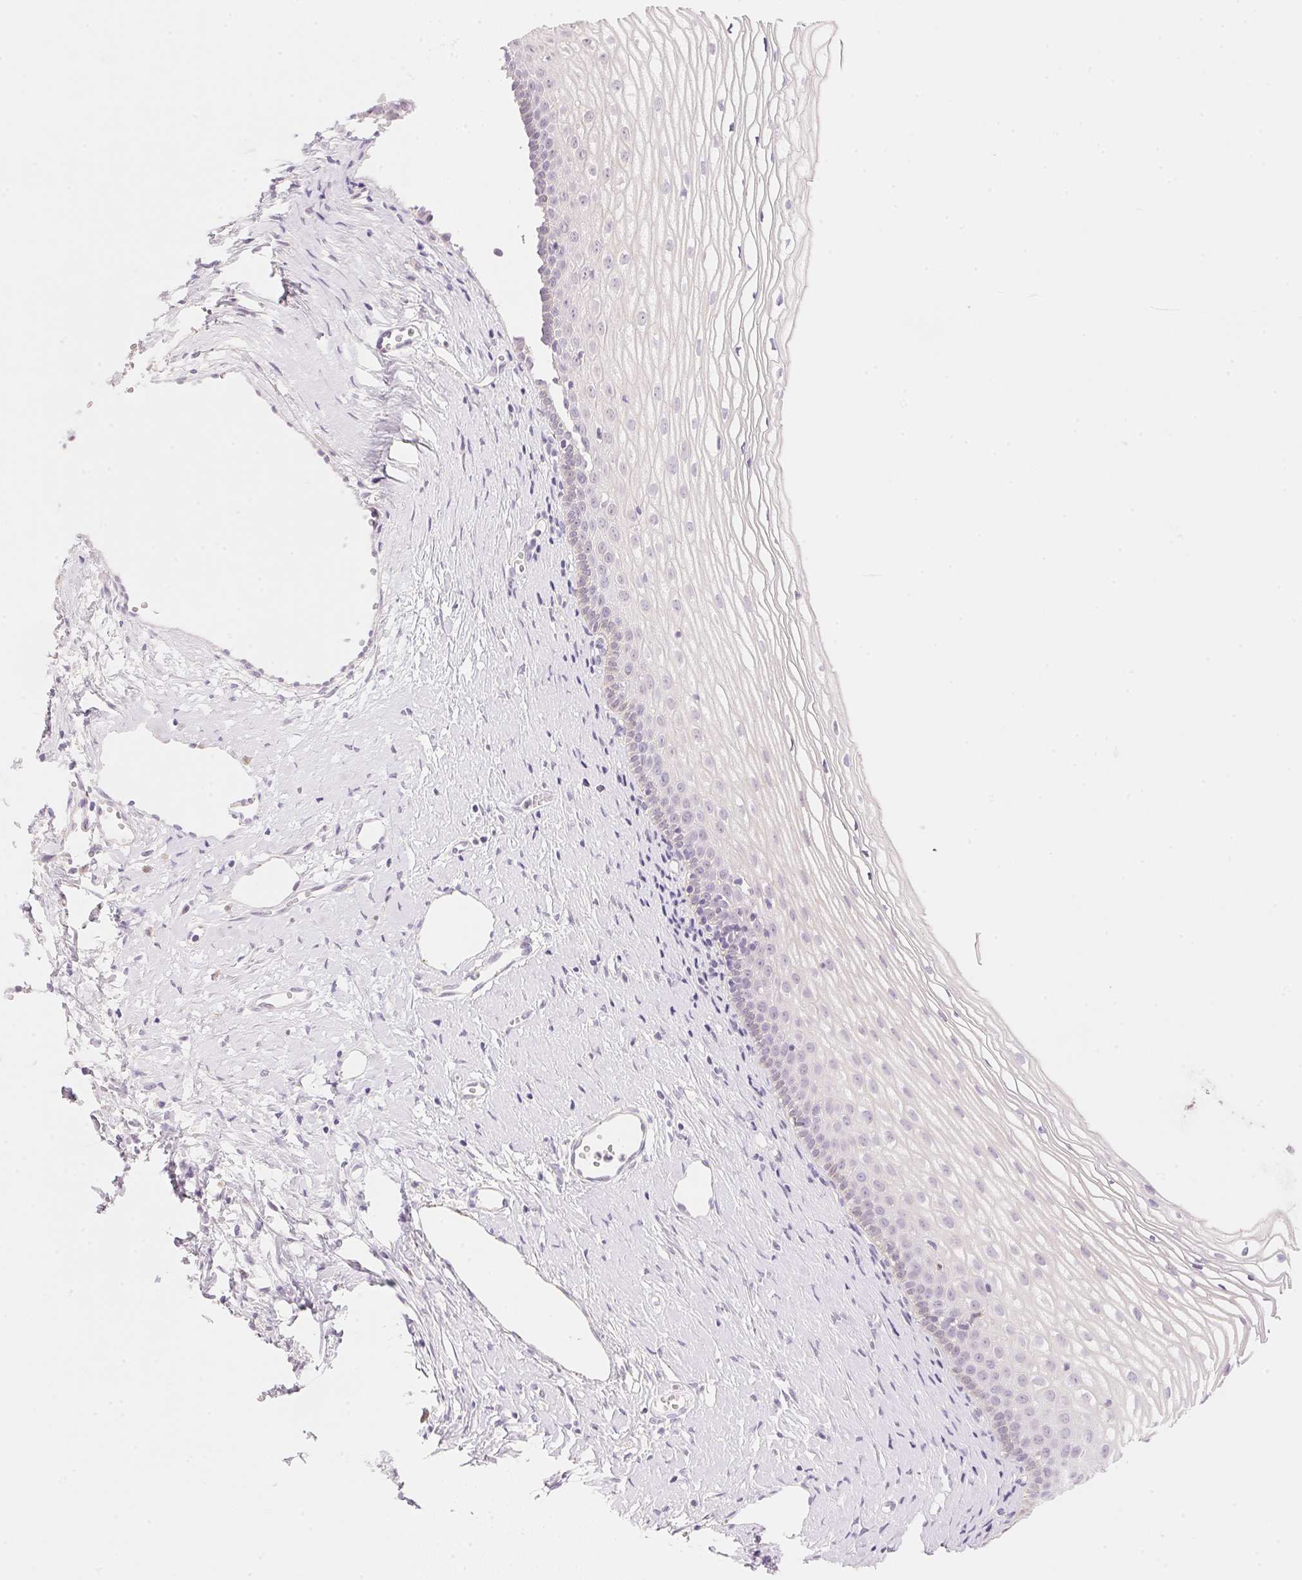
{"staining": {"intensity": "negative", "quantity": "none", "location": "none"}, "tissue": "cervix", "cell_type": "Glandular cells", "image_type": "normal", "snomed": [{"axis": "morphology", "description": "Normal tissue, NOS"}, {"axis": "topography", "description": "Cervix"}], "caption": "IHC image of unremarkable human cervix stained for a protein (brown), which exhibits no expression in glandular cells.", "gene": "TEKT1", "patient": {"sex": "female", "age": 40}}